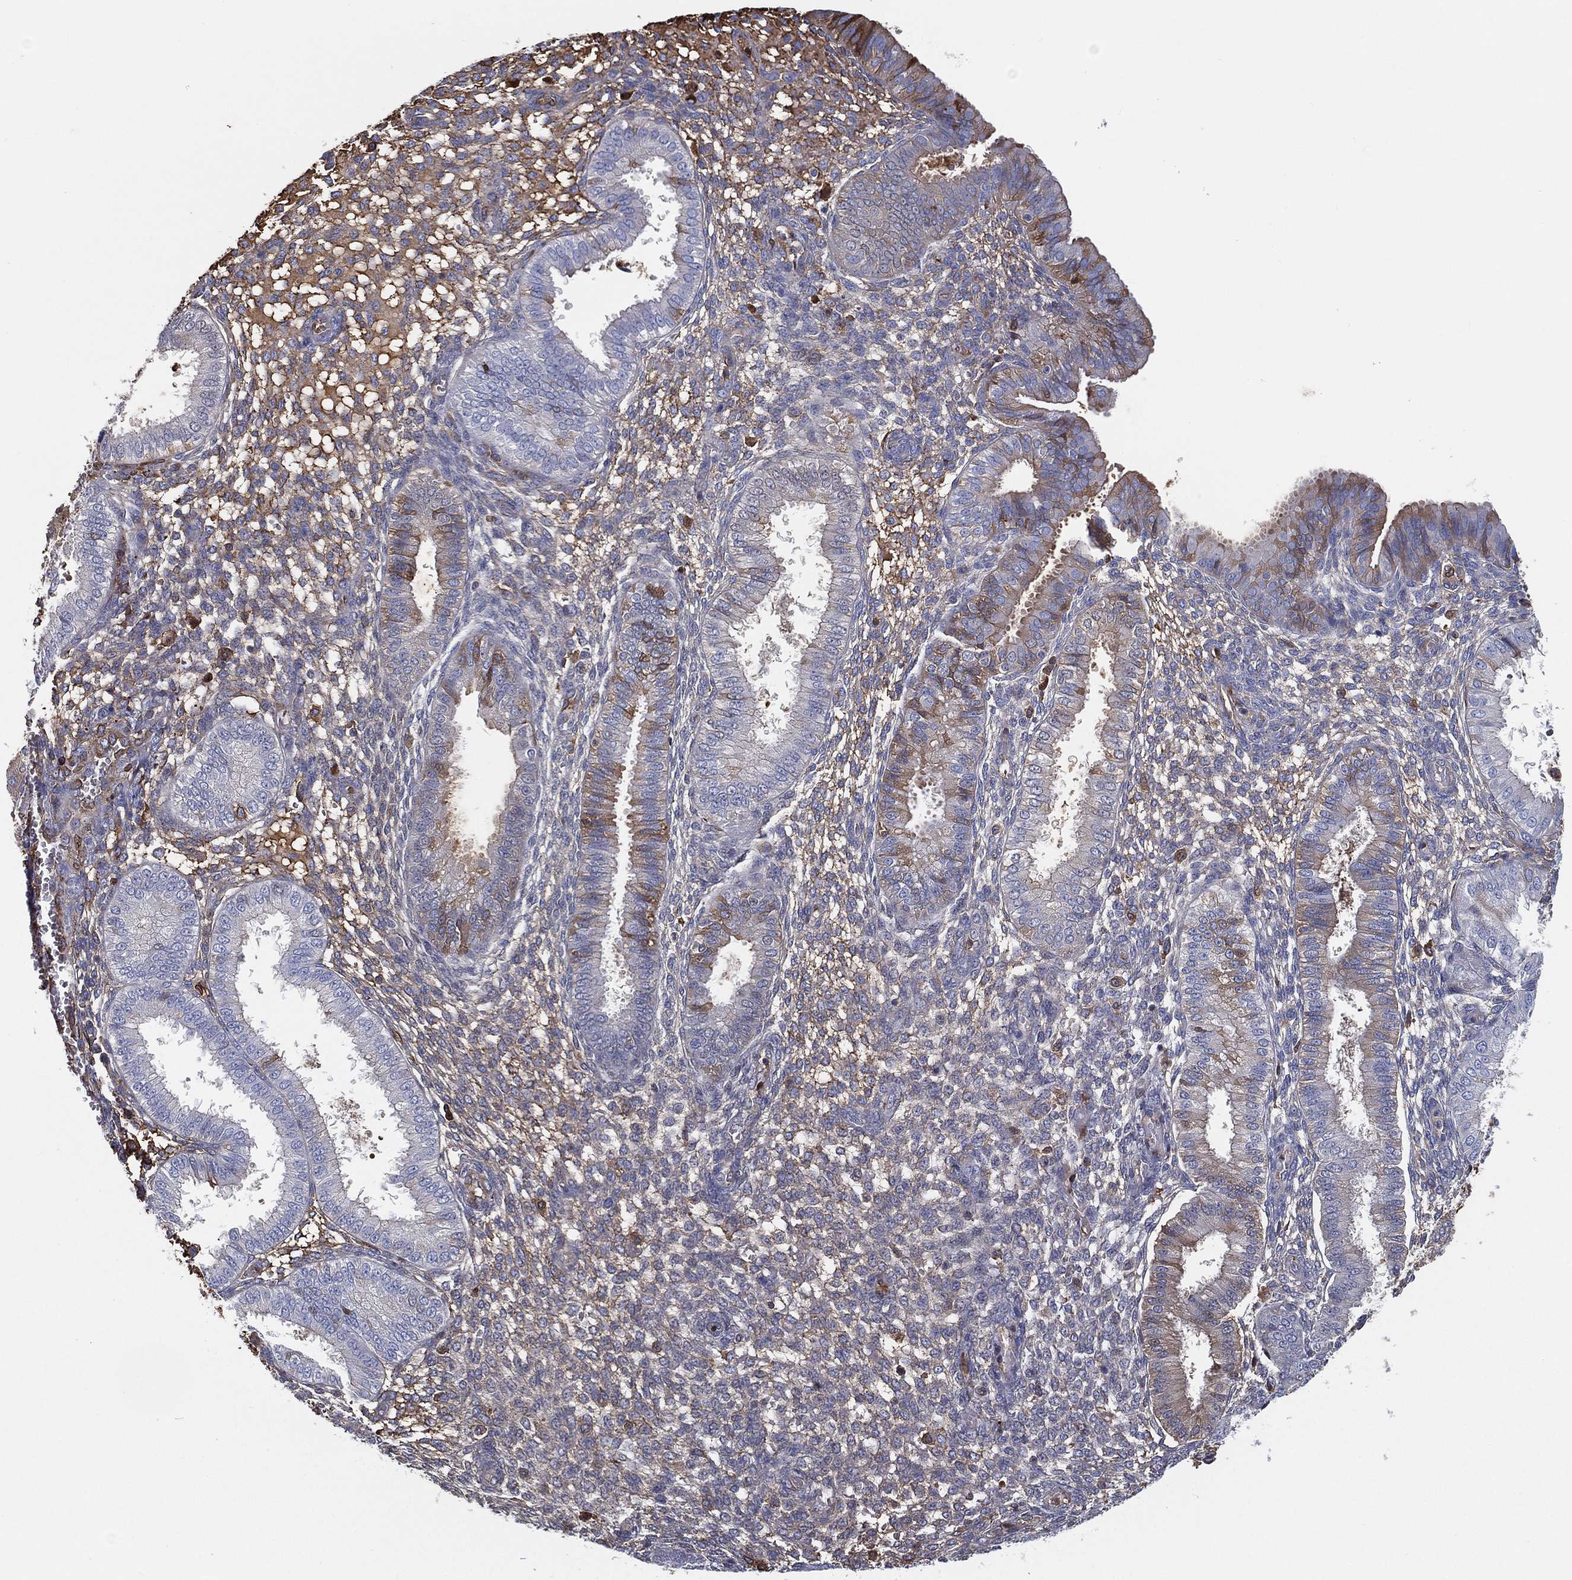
{"staining": {"intensity": "moderate", "quantity": "25%-75%", "location": "cytoplasmic/membranous"}, "tissue": "endometrium", "cell_type": "Cells in endometrial stroma", "image_type": "normal", "snomed": [{"axis": "morphology", "description": "Normal tissue, NOS"}, {"axis": "topography", "description": "Endometrium"}], "caption": "Protein expression analysis of unremarkable endometrium reveals moderate cytoplasmic/membranous staining in approximately 25%-75% of cells in endometrial stroma. The staining was performed using DAB (3,3'-diaminobenzidine) to visualize the protein expression in brown, while the nuclei were stained in blue with hematoxylin (Magnification: 20x).", "gene": "IFNB1", "patient": {"sex": "female", "age": 43}}